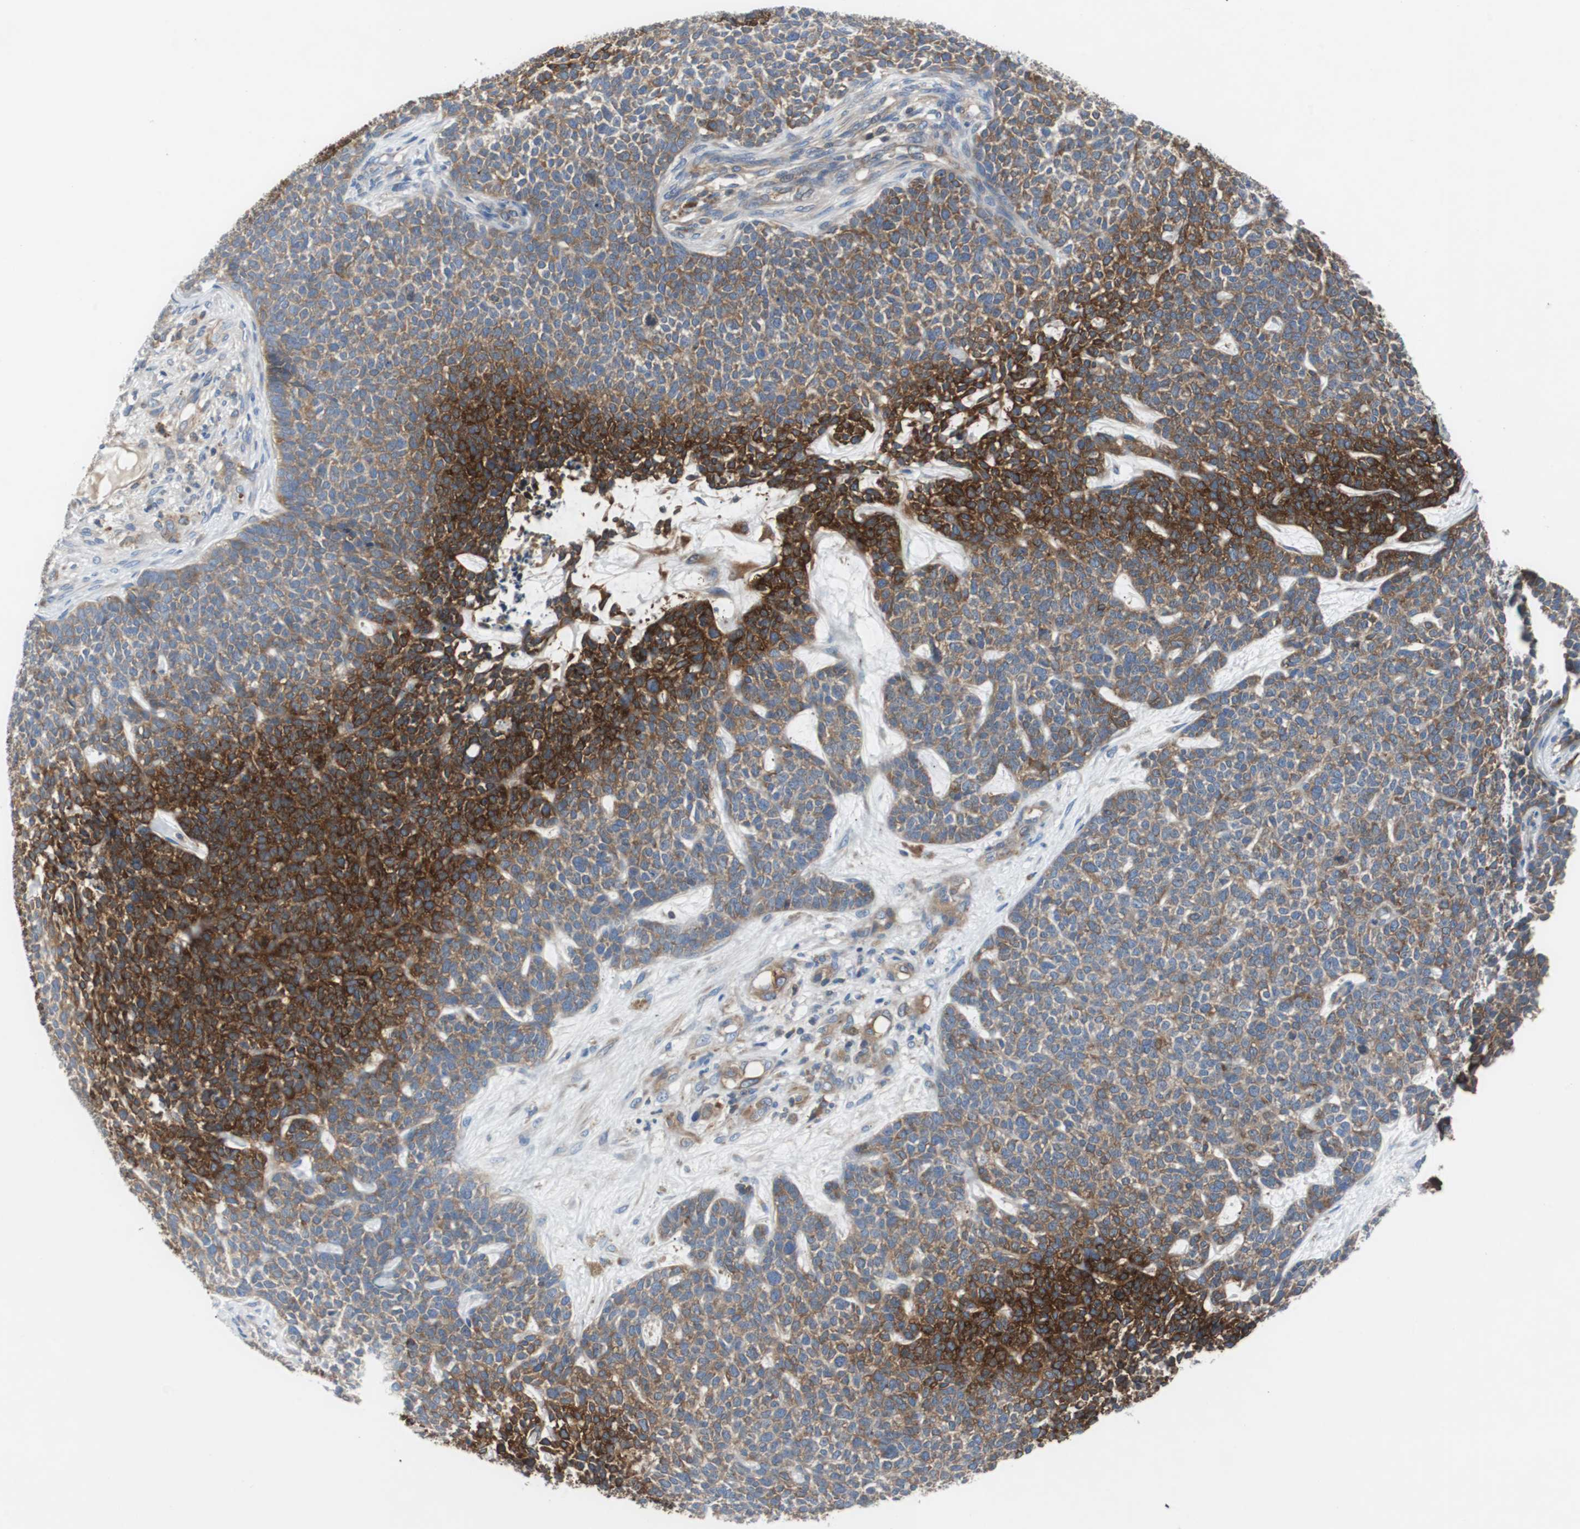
{"staining": {"intensity": "strong", "quantity": "25%-75%", "location": "cytoplasmic/membranous"}, "tissue": "skin cancer", "cell_type": "Tumor cells", "image_type": "cancer", "snomed": [{"axis": "morphology", "description": "Basal cell carcinoma"}, {"axis": "topography", "description": "Skin"}], "caption": "Basal cell carcinoma (skin) tissue reveals strong cytoplasmic/membranous positivity in approximately 25%-75% of tumor cells (DAB IHC, brown staining for protein, blue staining for nuclei).", "gene": "GYS1", "patient": {"sex": "female", "age": 84}}